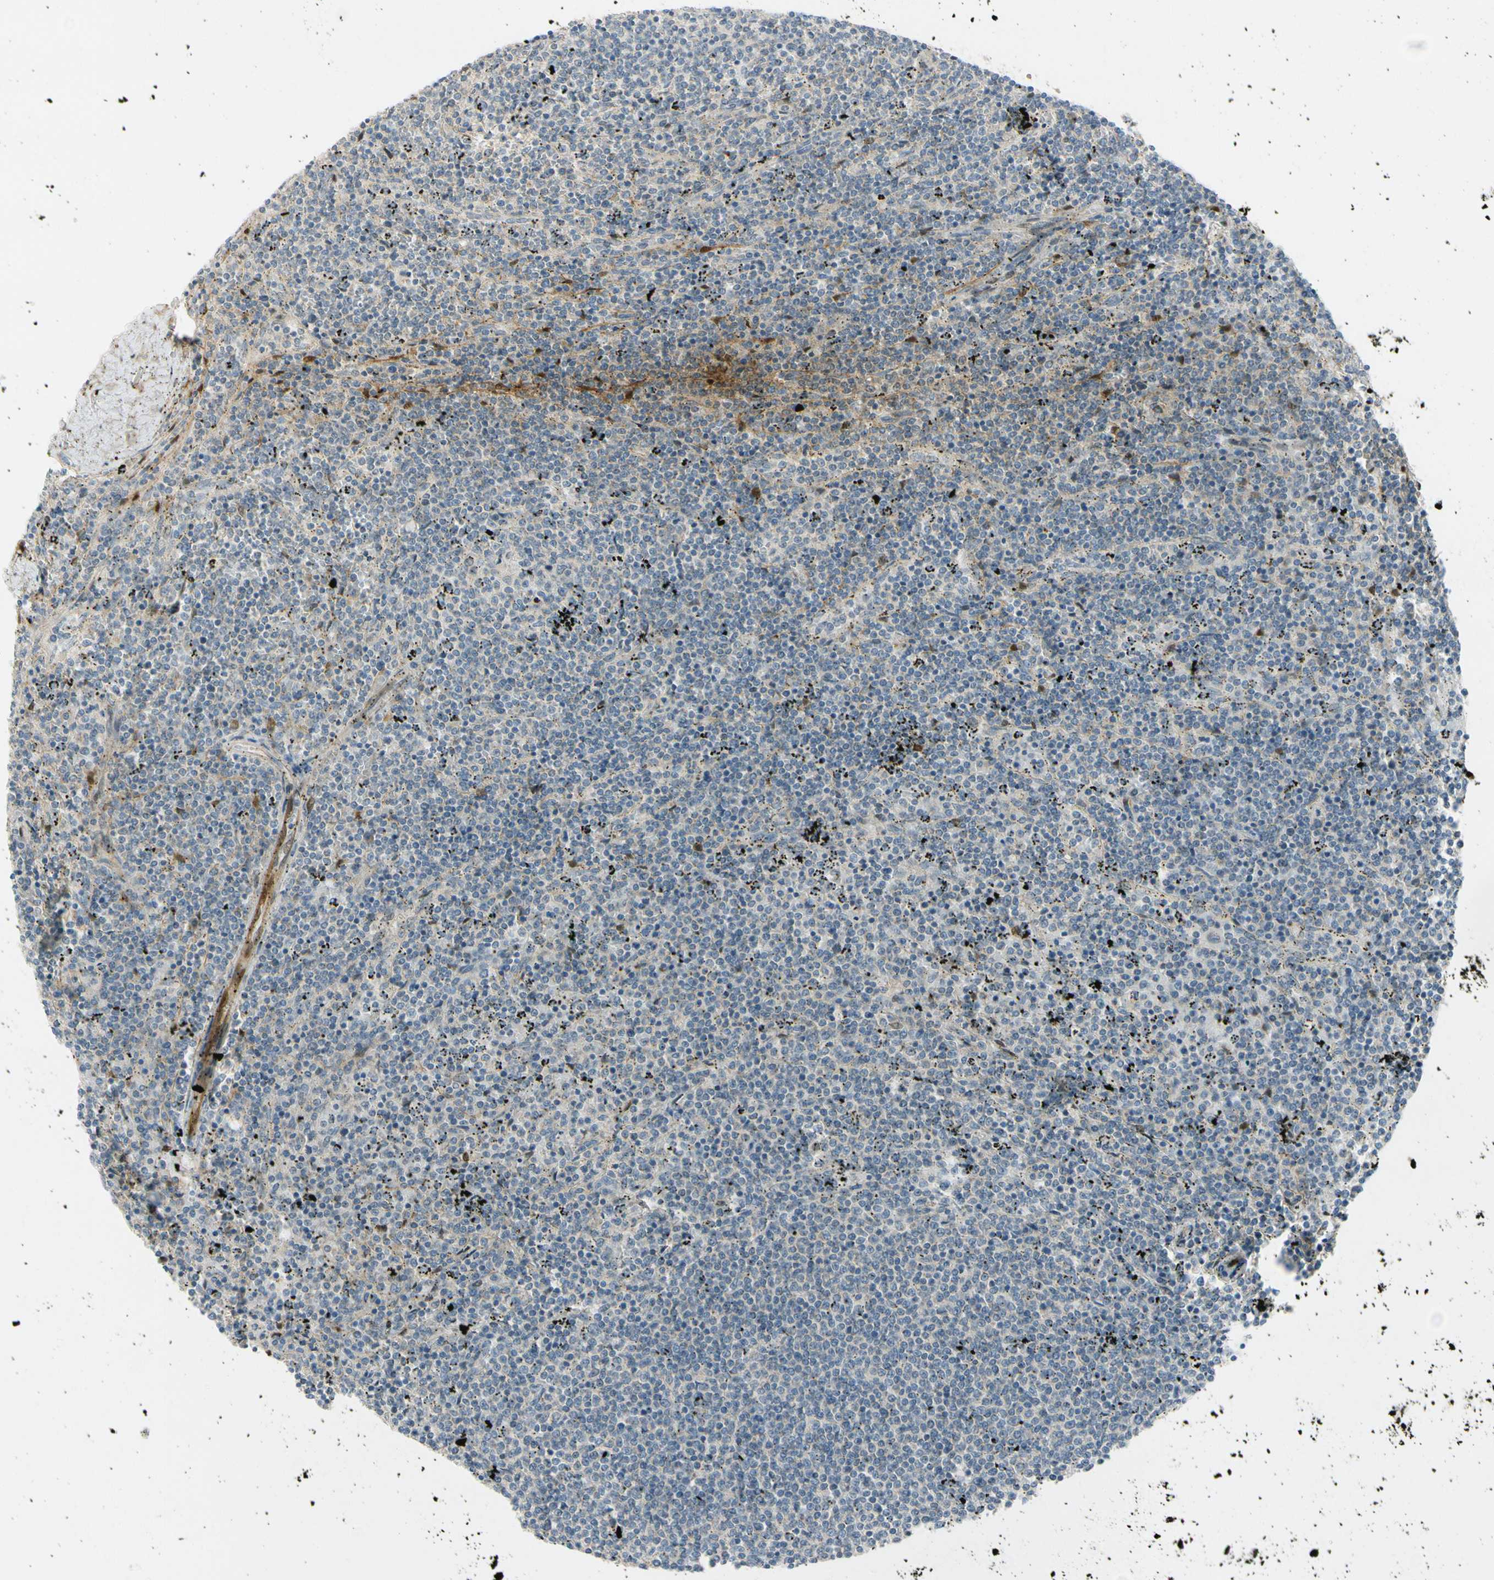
{"staining": {"intensity": "negative", "quantity": "none", "location": "none"}, "tissue": "lymphoma", "cell_type": "Tumor cells", "image_type": "cancer", "snomed": [{"axis": "morphology", "description": "Malignant lymphoma, non-Hodgkin's type, Low grade"}, {"axis": "topography", "description": "Spleen"}], "caption": "Tumor cells are negative for protein expression in human lymphoma.", "gene": "FHL2", "patient": {"sex": "female", "age": 50}}